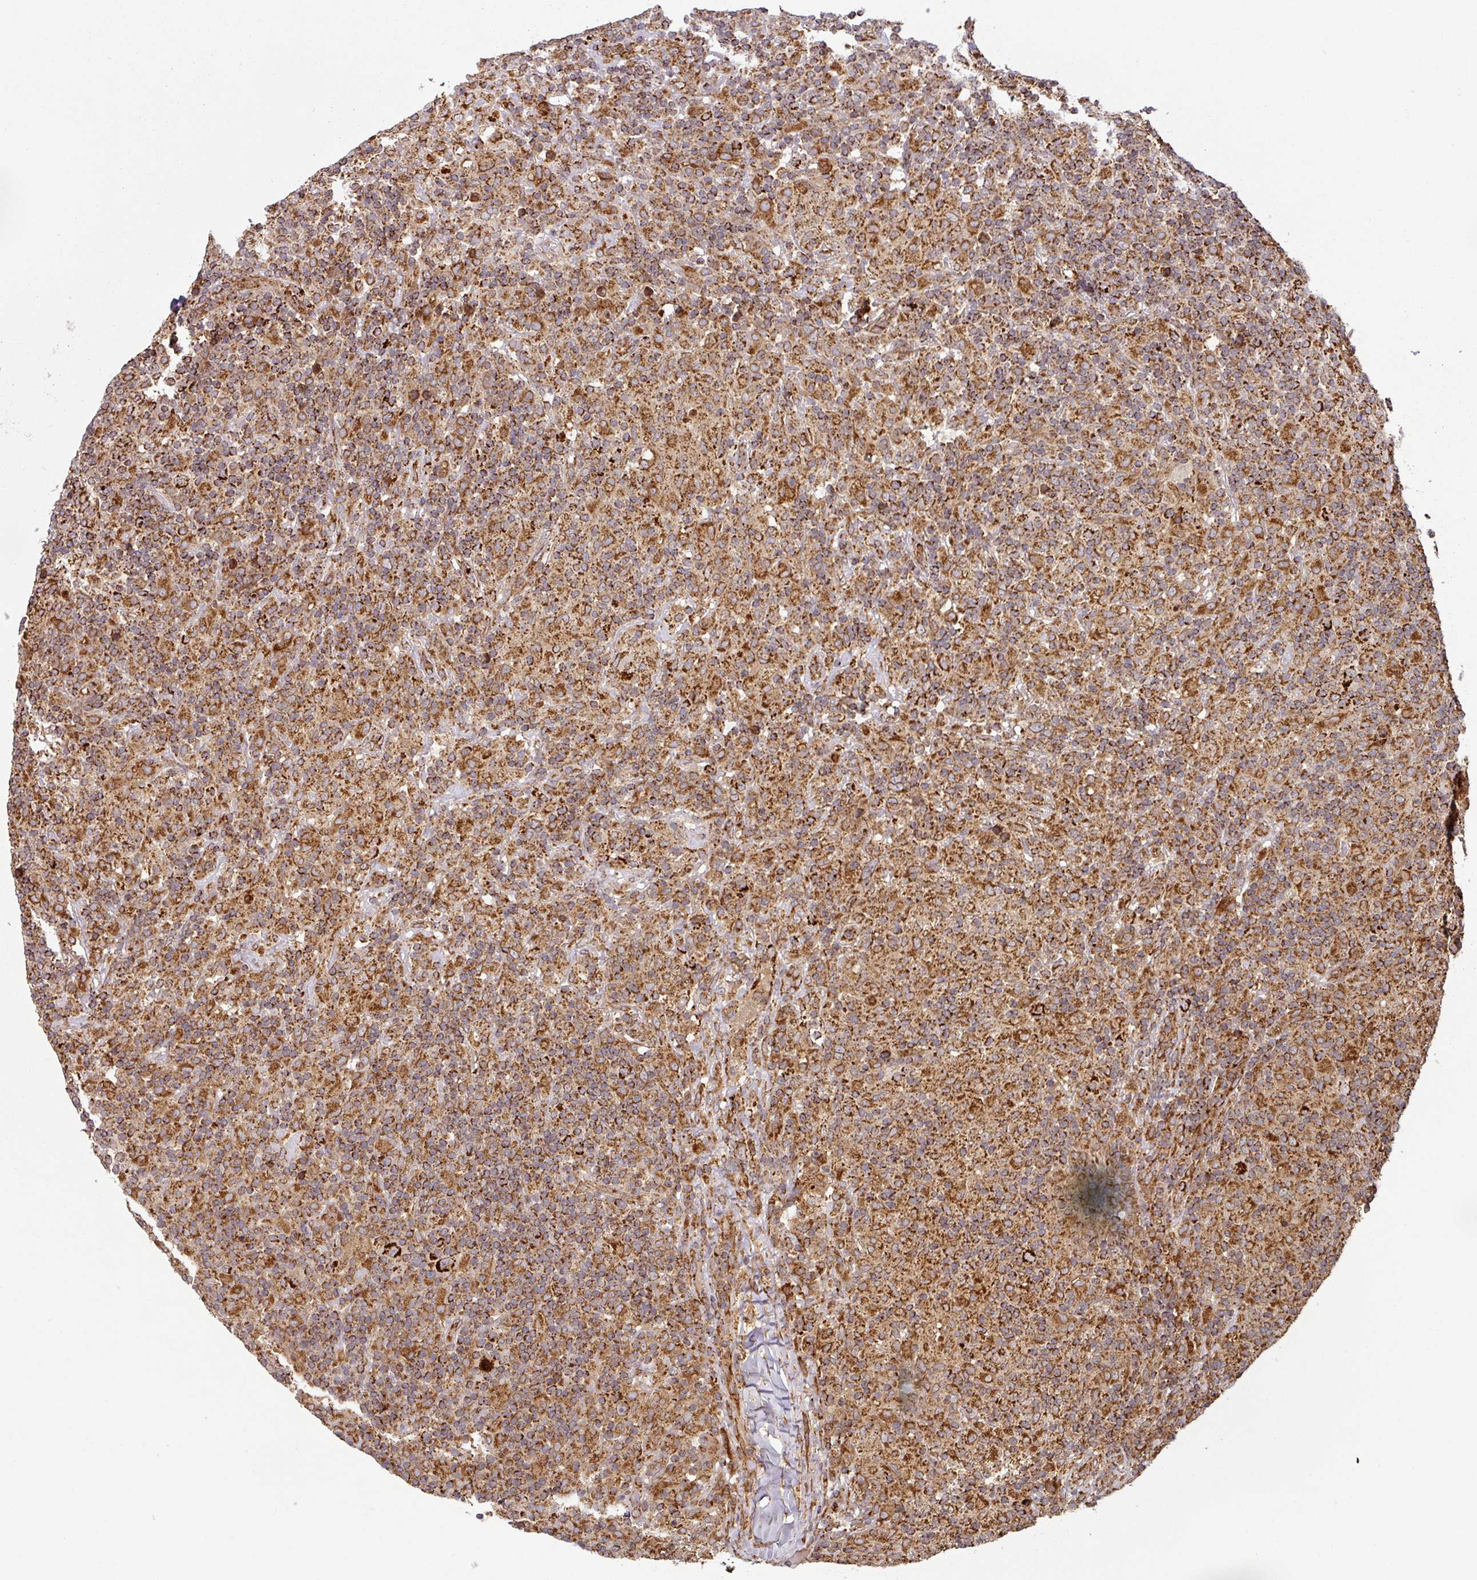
{"staining": {"intensity": "moderate", "quantity": ">75%", "location": "cytoplasmic/membranous"}, "tissue": "lymphoma", "cell_type": "Tumor cells", "image_type": "cancer", "snomed": [{"axis": "morphology", "description": "Hodgkin's disease, NOS"}, {"axis": "topography", "description": "Lymph node"}], "caption": "Immunohistochemical staining of human lymphoma exhibits moderate cytoplasmic/membranous protein expression in approximately >75% of tumor cells.", "gene": "TRAP1", "patient": {"sex": "male", "age": 70}}